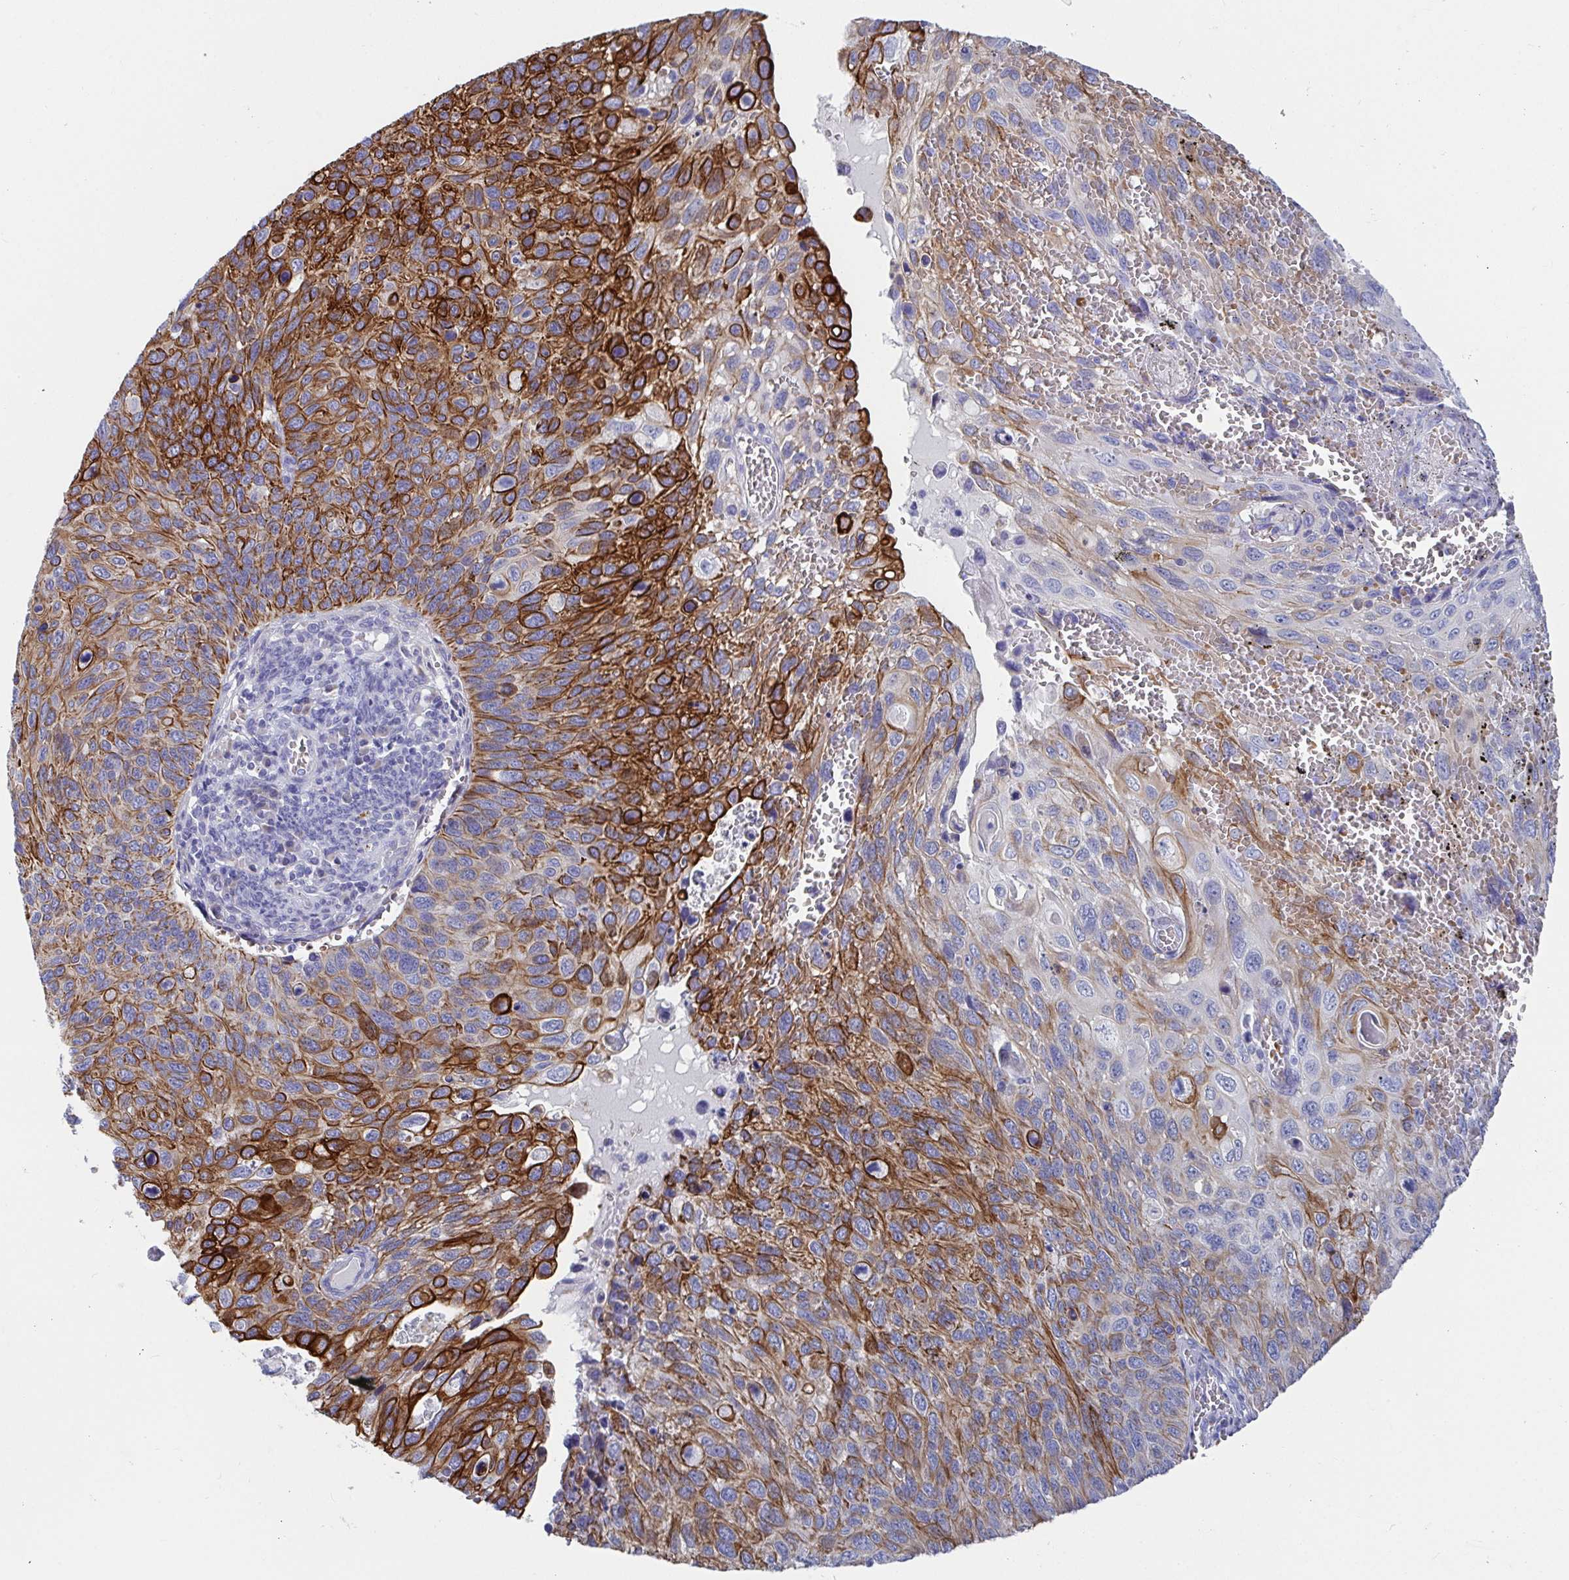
{"staining": {"intensity": "strong", "quantity": "25%-75%", "location": "cytoplasmic/membranous"}, "tissue": "cervical cancer", "cell_type": "Tumor cells", "image_type": "cancer", "snomed": [{"axis": "morphology", "description": "Squamous cell carcinoma, NOS"}, {"axis": "topography", "description": "Cervix"}], "caption": "Cervical squamous cell carcinoma stained with a protein marker exhibits strong staining in tumor cells.", "gene": "CLDN8", "patient": {"sex": "female", "age": 70}}